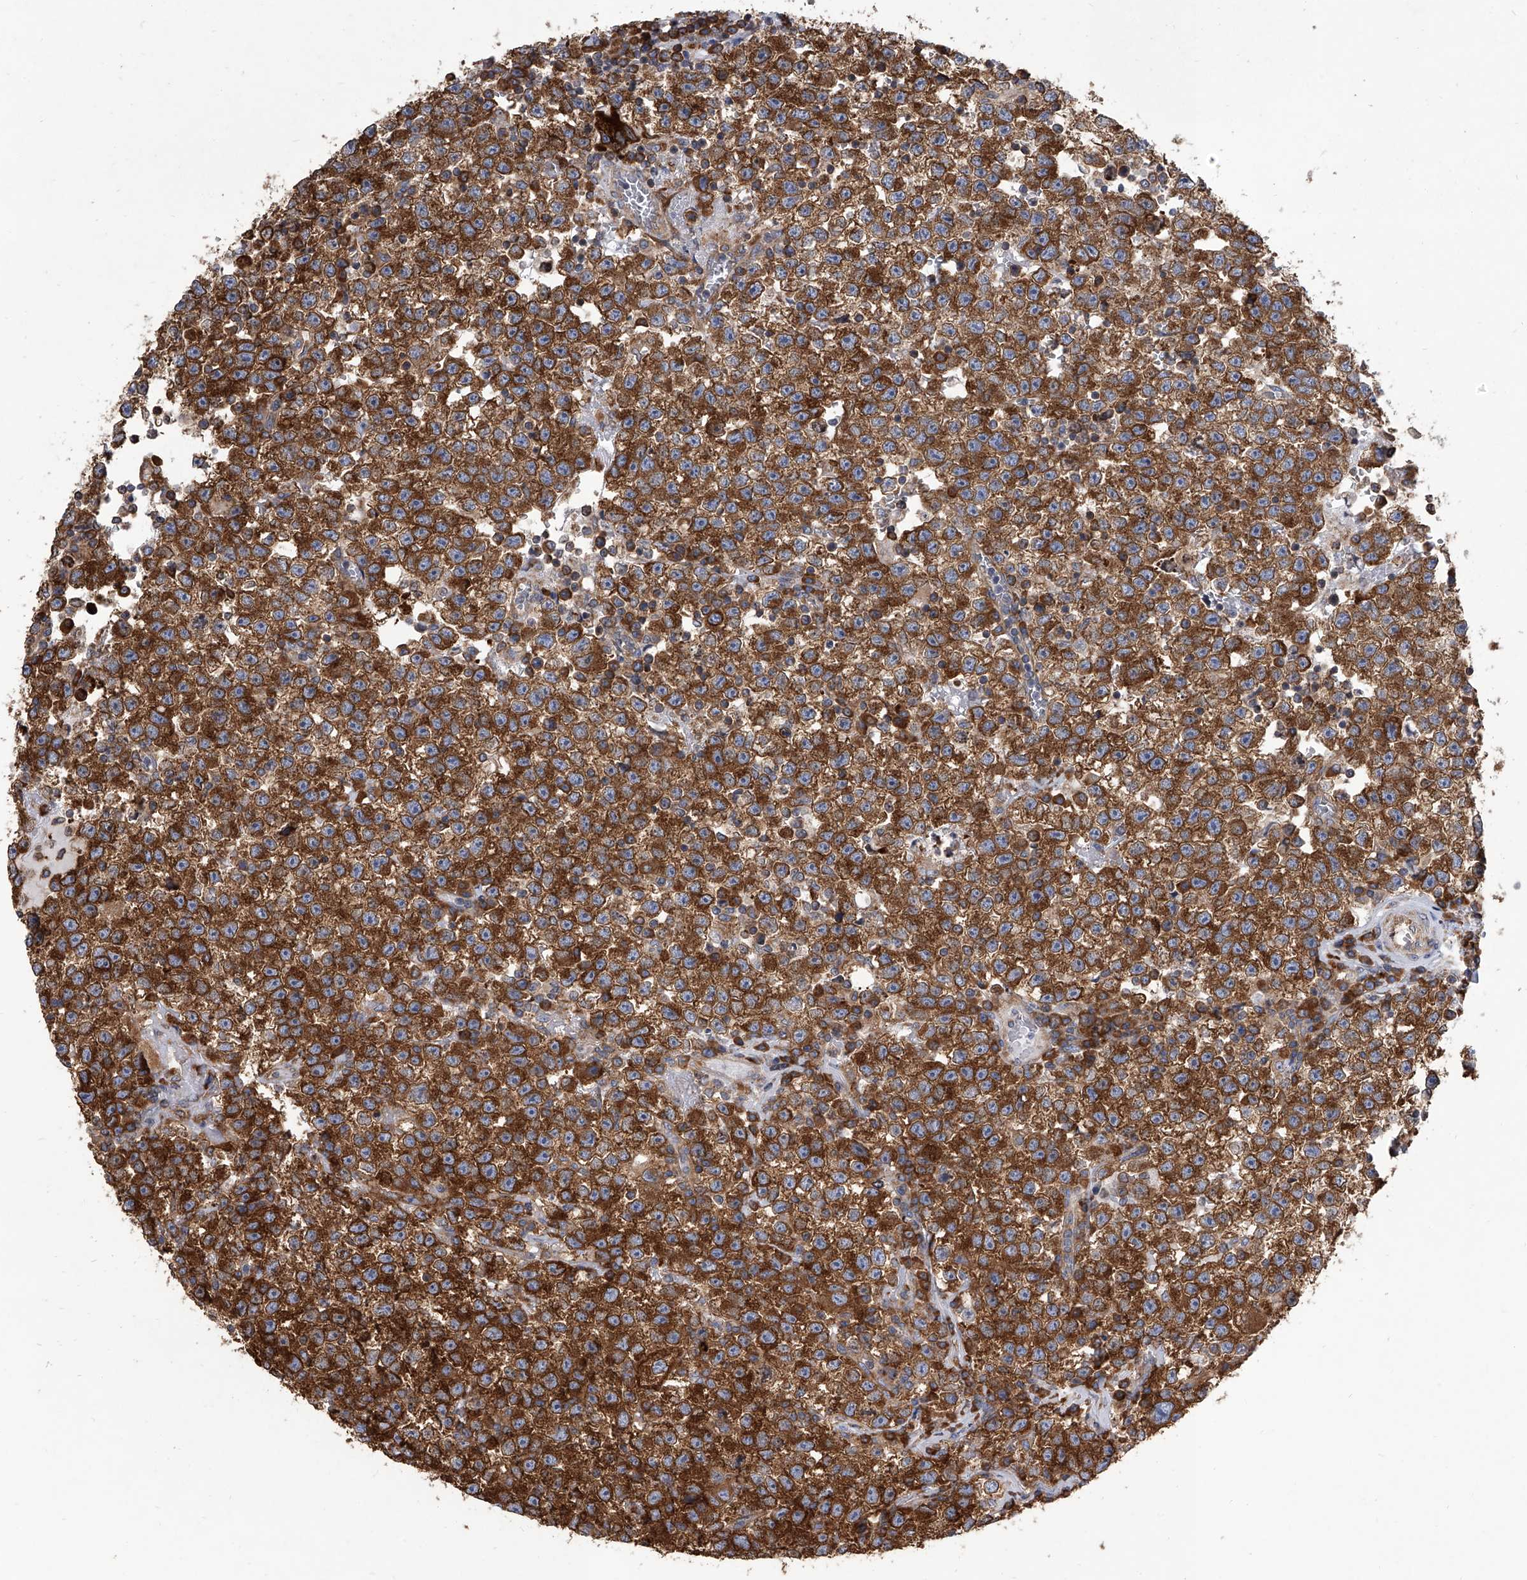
{"staining": {"intensity": "strong", "quantity": ">75%", "location": "cytoplasmic/membranous"}, "tissue": "testis cancer", "cell_type": "Tumor cells", "image_type": "cancer", "snomed": [{"axis": "morphology", "description": "Seminoma, NOS"}, {"axis": "topography", "description": "Testis"}], "caption": "This image demonstrates testis cancer (seminoma) stained with immunohistochemistry (IHC) to label a protein in brown. The cytoplasmic/membranous of tumor cells show strong positivity for the protein. Nuclei are counter-stained blue.", "gene": "EIF2S2", "patient": {"sex": "male", "age": 22}}